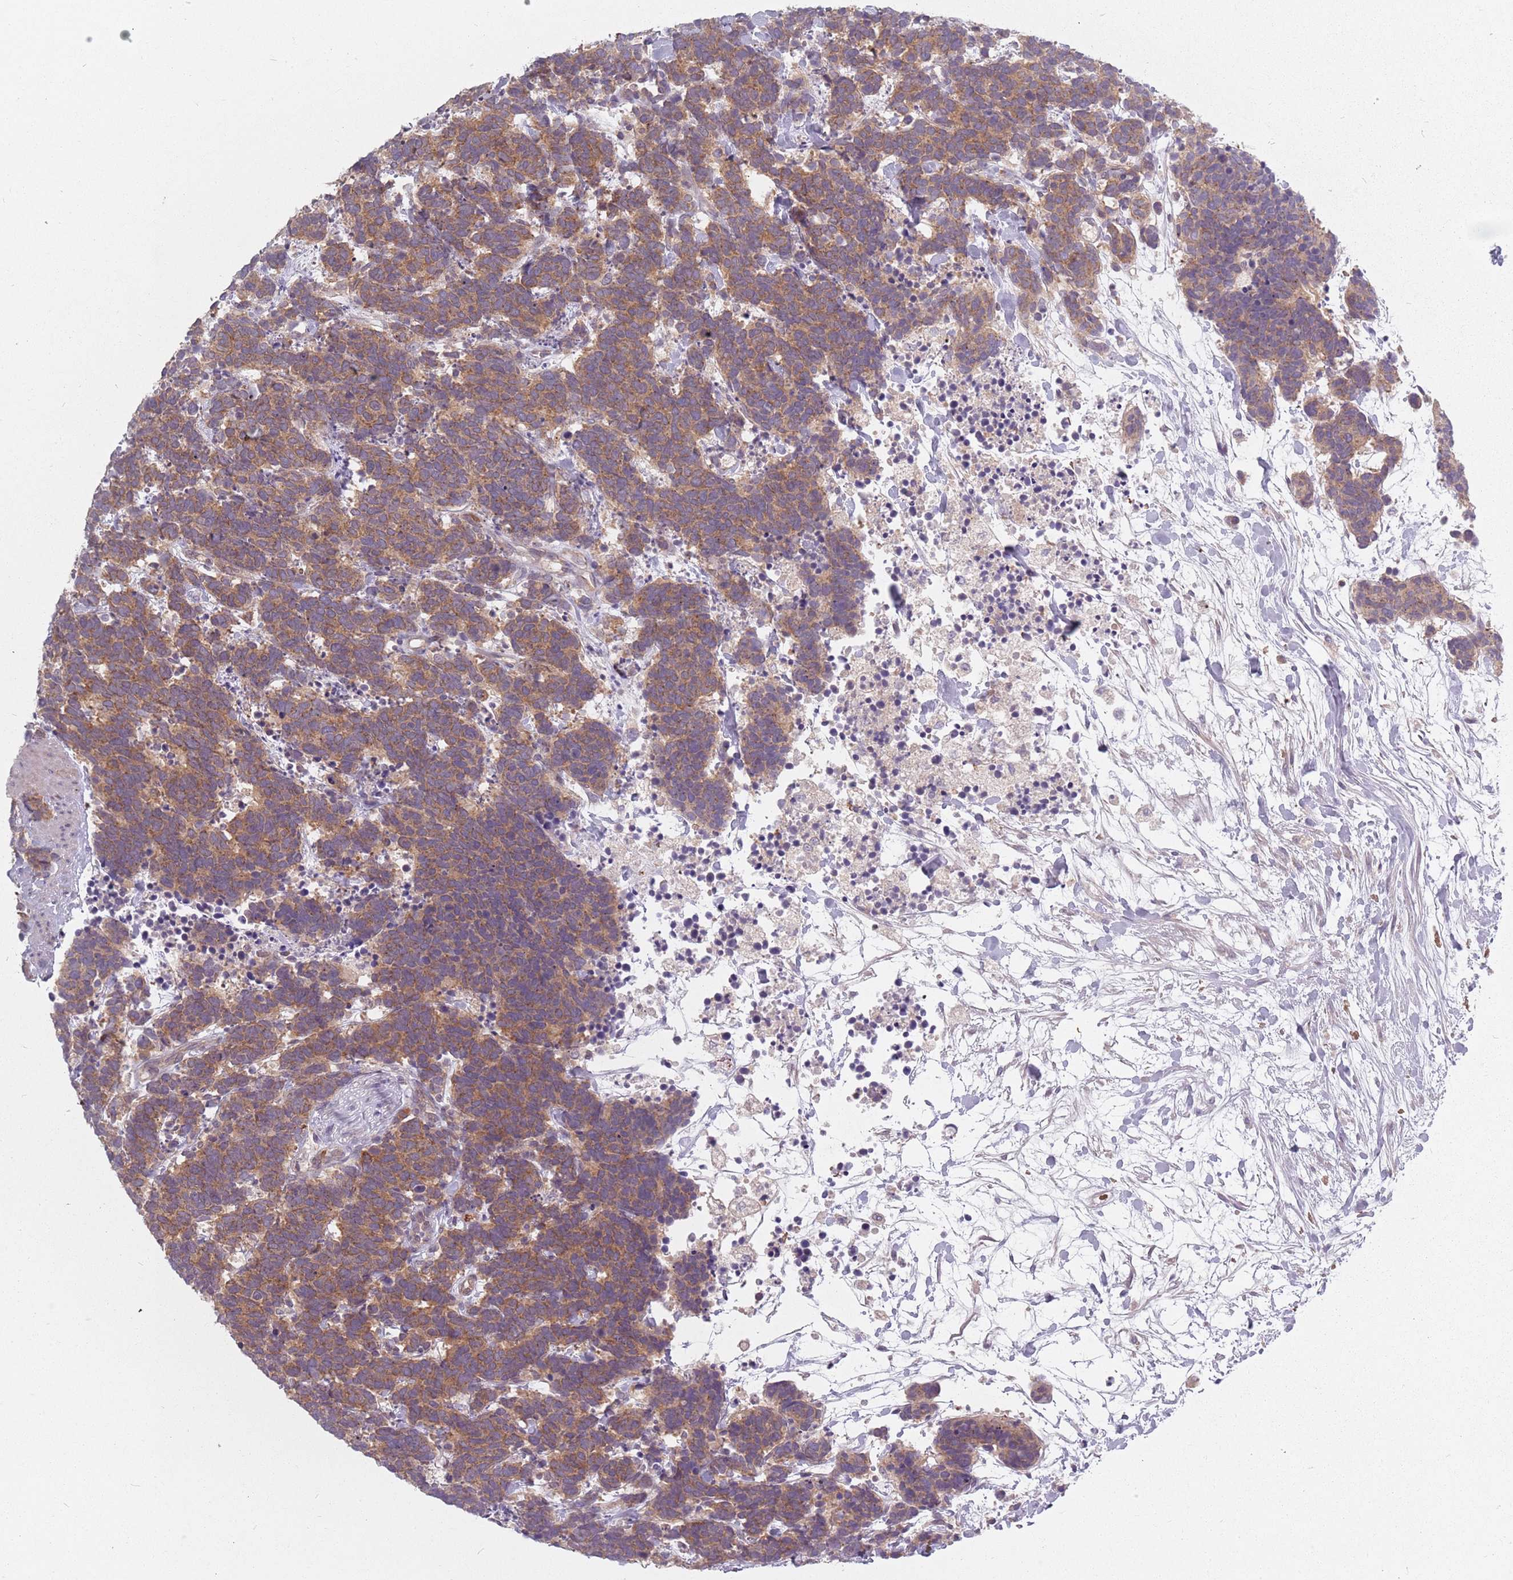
{"staining": {"intensity": "moderate", "quantity": ">75%", "location": "cytoplasmic/membranous"}, "tissue": "carcinoid", "cell_type": "Tumor cells", "image_type": "cancer", "snomed": [{"axis": "morphology", "description": "Carcinoma, NOS"}, {"axis": "morphology", "description": "Carcinoid, malignant, NOS"}, {"axis": "topography", "description": "Prostate"}], "caption": "This is an image of immunohistochemistry staining of malignant carcinoid, which shows moderate staining in the cytoplasmic/membranous of tumor cells.", "gene": "ASB13", "patient": {"sex": "male", "age": 57}}